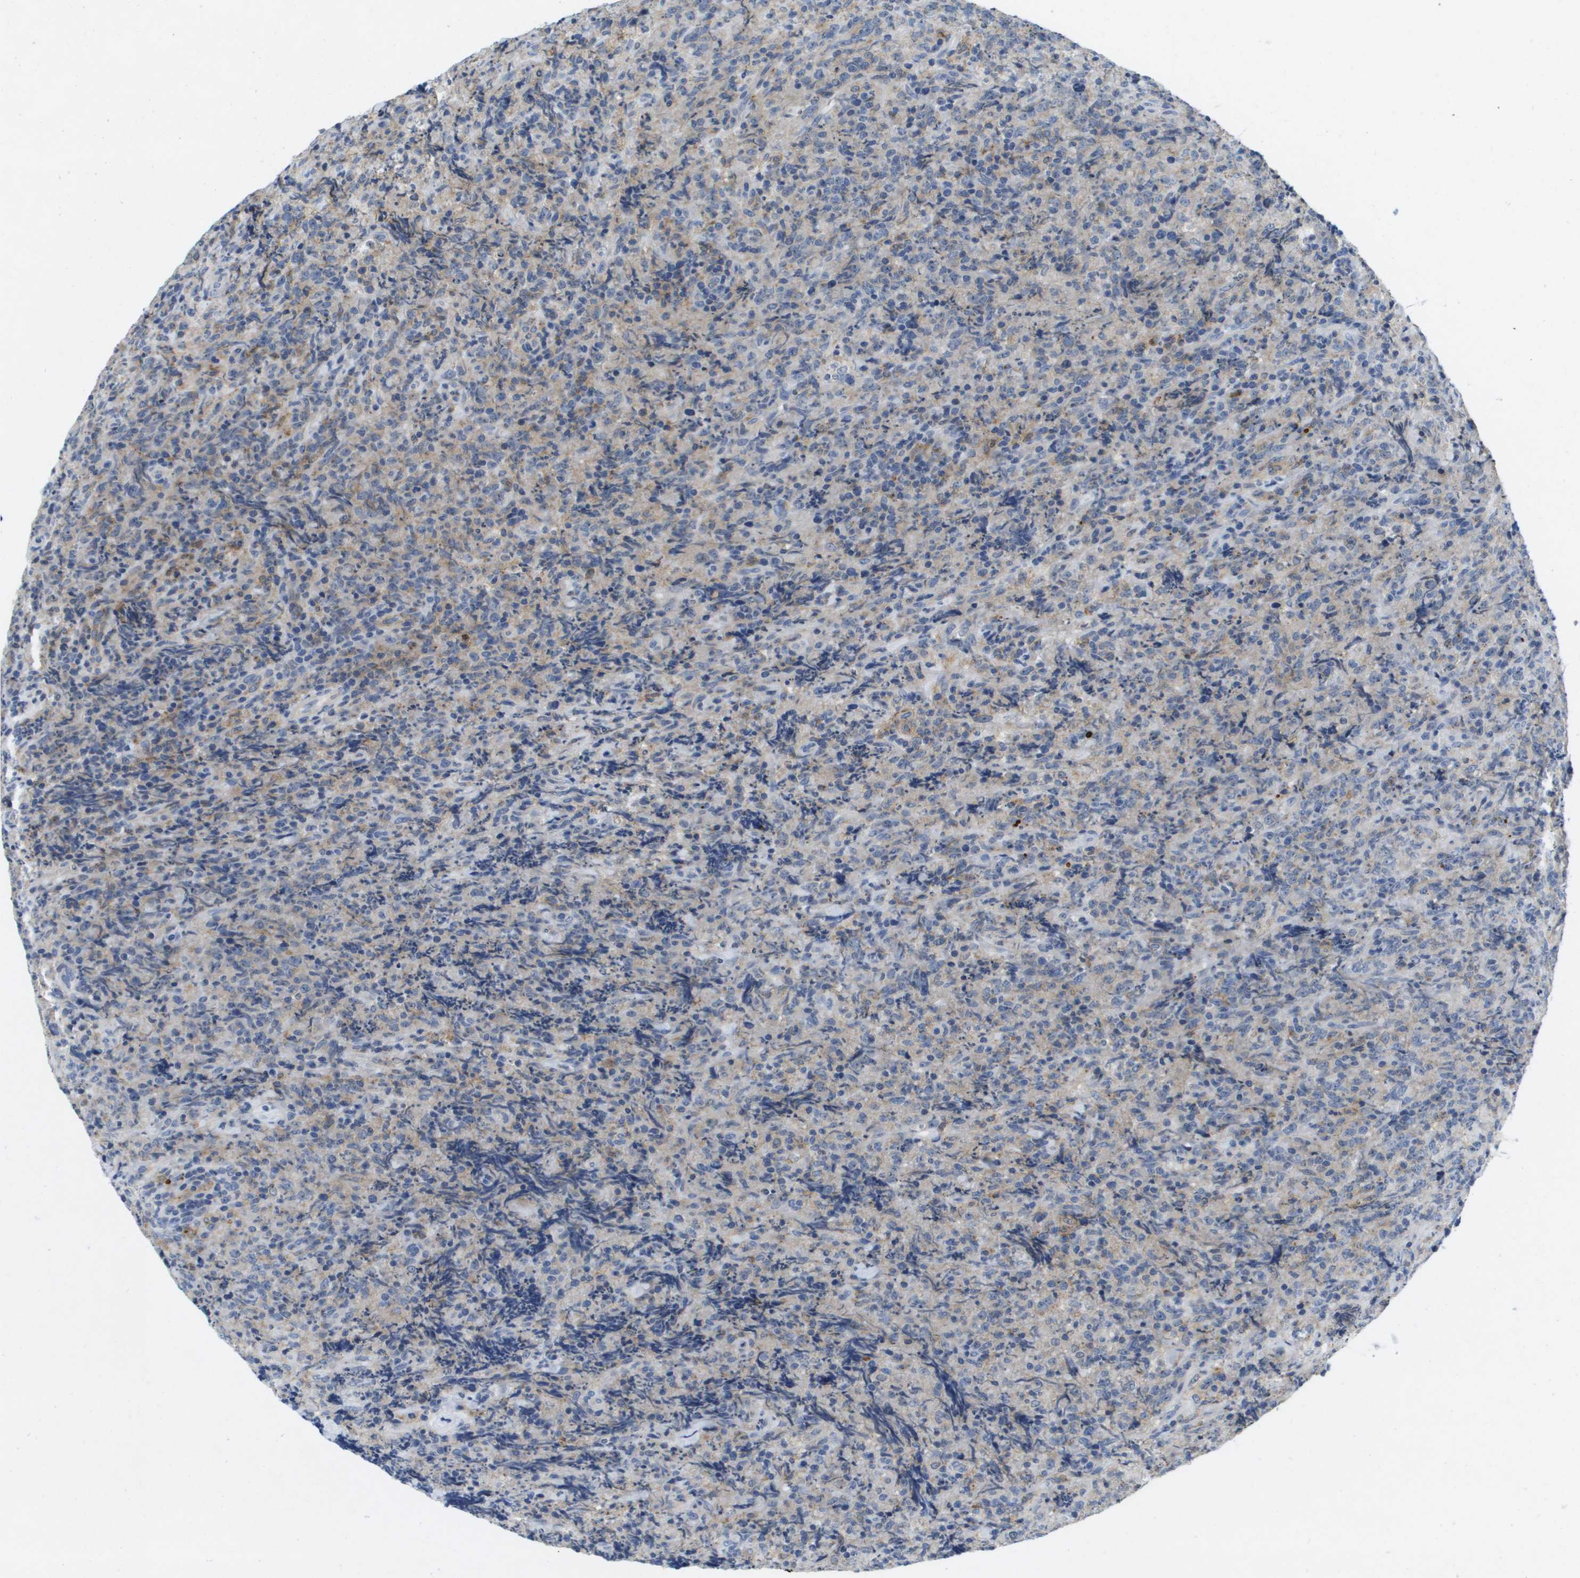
{"staining": {"intensity": "weak", "quantity": "<25%", "location": "cytoplasmic/membranous"}, "tissue": "lymphoma", "cell_type": "Tumor cells", "image_type": "cancer", "snomed": [{"axis": "morphology", "description": "Malignant lymphoma, non-Hodgkin's type, High grade"}, {"axis": "topography", "description": "Tonsil"}], "caption": "The histopathology image reveals no significant positivity in tumor cells of lymphoma. The staining is performed using DAB brown chromogen with nuclei counter-stained in using hematoxylin.", "gene": "LIPG", "patient": {"sex": "female", "age": 36}}